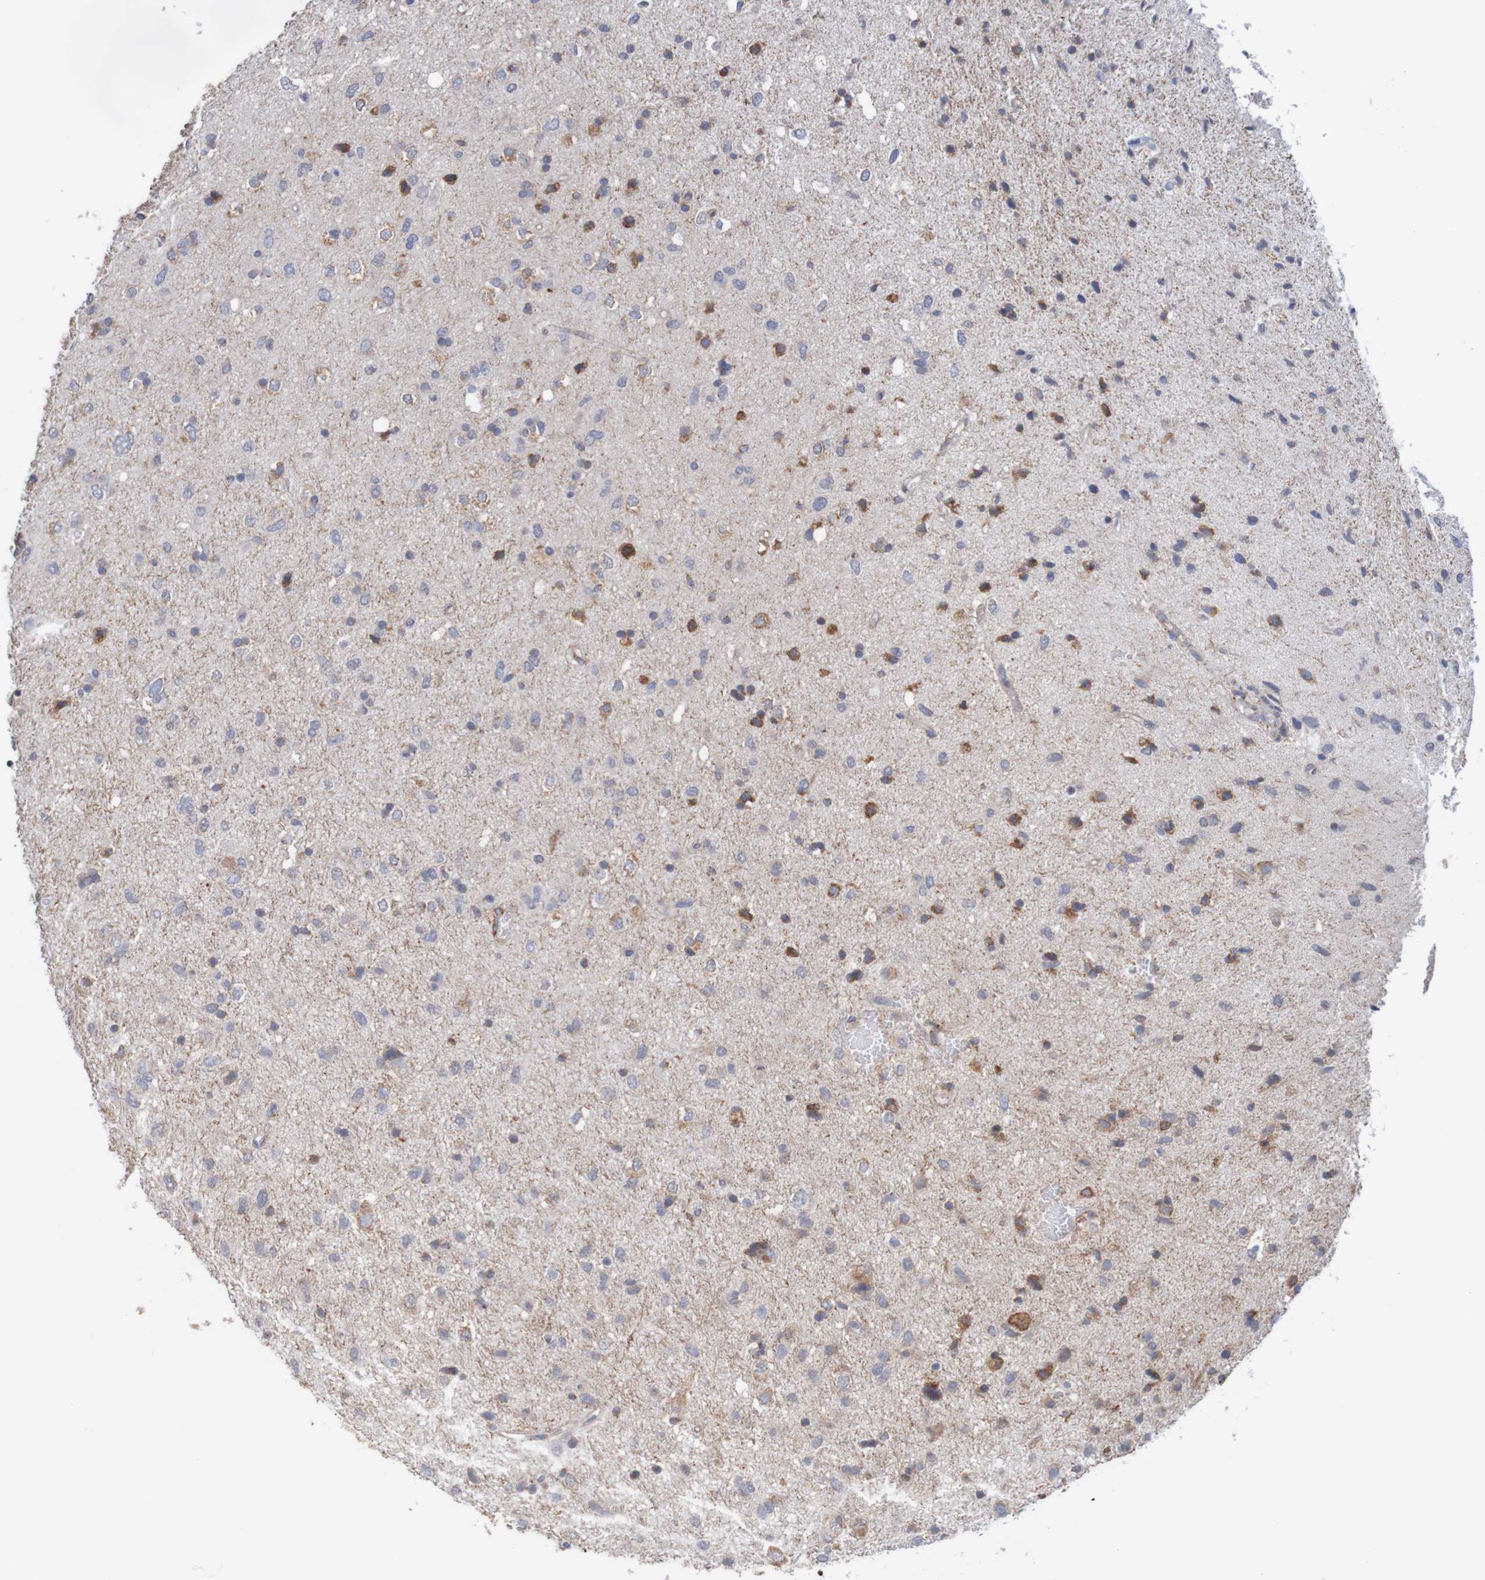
{"staining": {"intensity": "strong", "quantity": "<25%", "location": "cytoplasmic/membranous"}, "tissue": "glioma", "cell_type": "Tumor cells", "image_type": "cancer", "snomed": [{"axis": "morphology", "description": "Glioma, malignant, Low grade"}, {"axis": "topography", "description": "Brain"}], "caption": "IHC of malignant low-grade glioma shows medium levels of strong cytoplasmic/membranous expression in about <25% of tumor cells.", "gene": "PDIA3", "patient": {"sex": "male", "age": 77}}